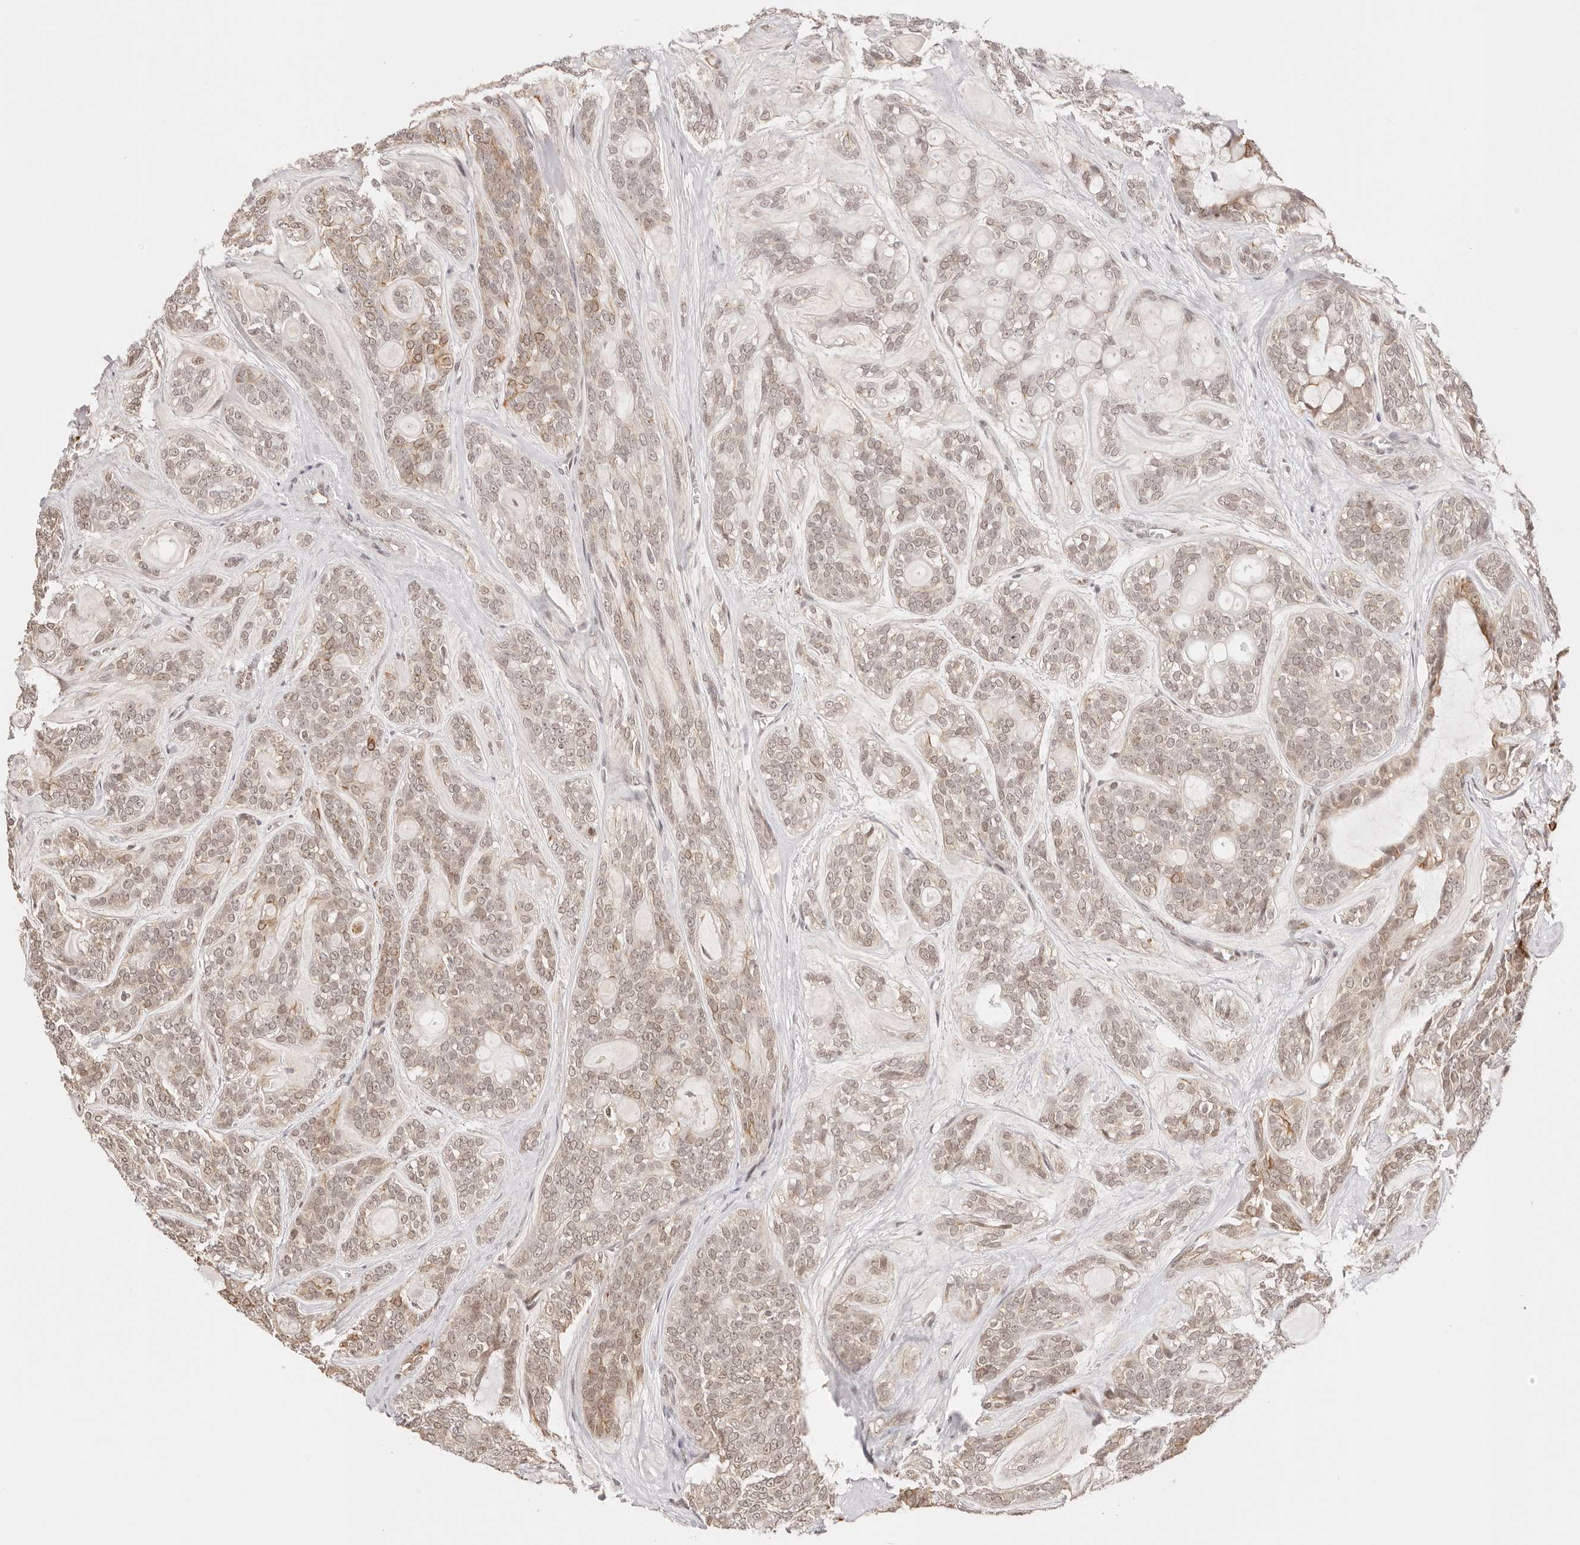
{"staining": {"intensity": "weak", "quantity": ">75%", "location": "cytoplasmic/membranous,nuclear"}, "tissue": "head and neck cancer", "cell_type": "Tumor cells", "image_type": "cancer", "snomed": [{"axis": "morphology", "description": "Adenocarcinoma, NOS"}, {"axis": "topography", "description": "Head-Neck"}], "caption": "Immunohistochemistry (IHC) micrograph of adenocarcinoma (head and neck) stained for a protein (brown), which demonstrates low levels of weak cytoplasmic/membranous and nuclear staining in approximately >75% of tumor cells.", "gene": "RFC3", "patient": {"sex": "male", "age": 66}}